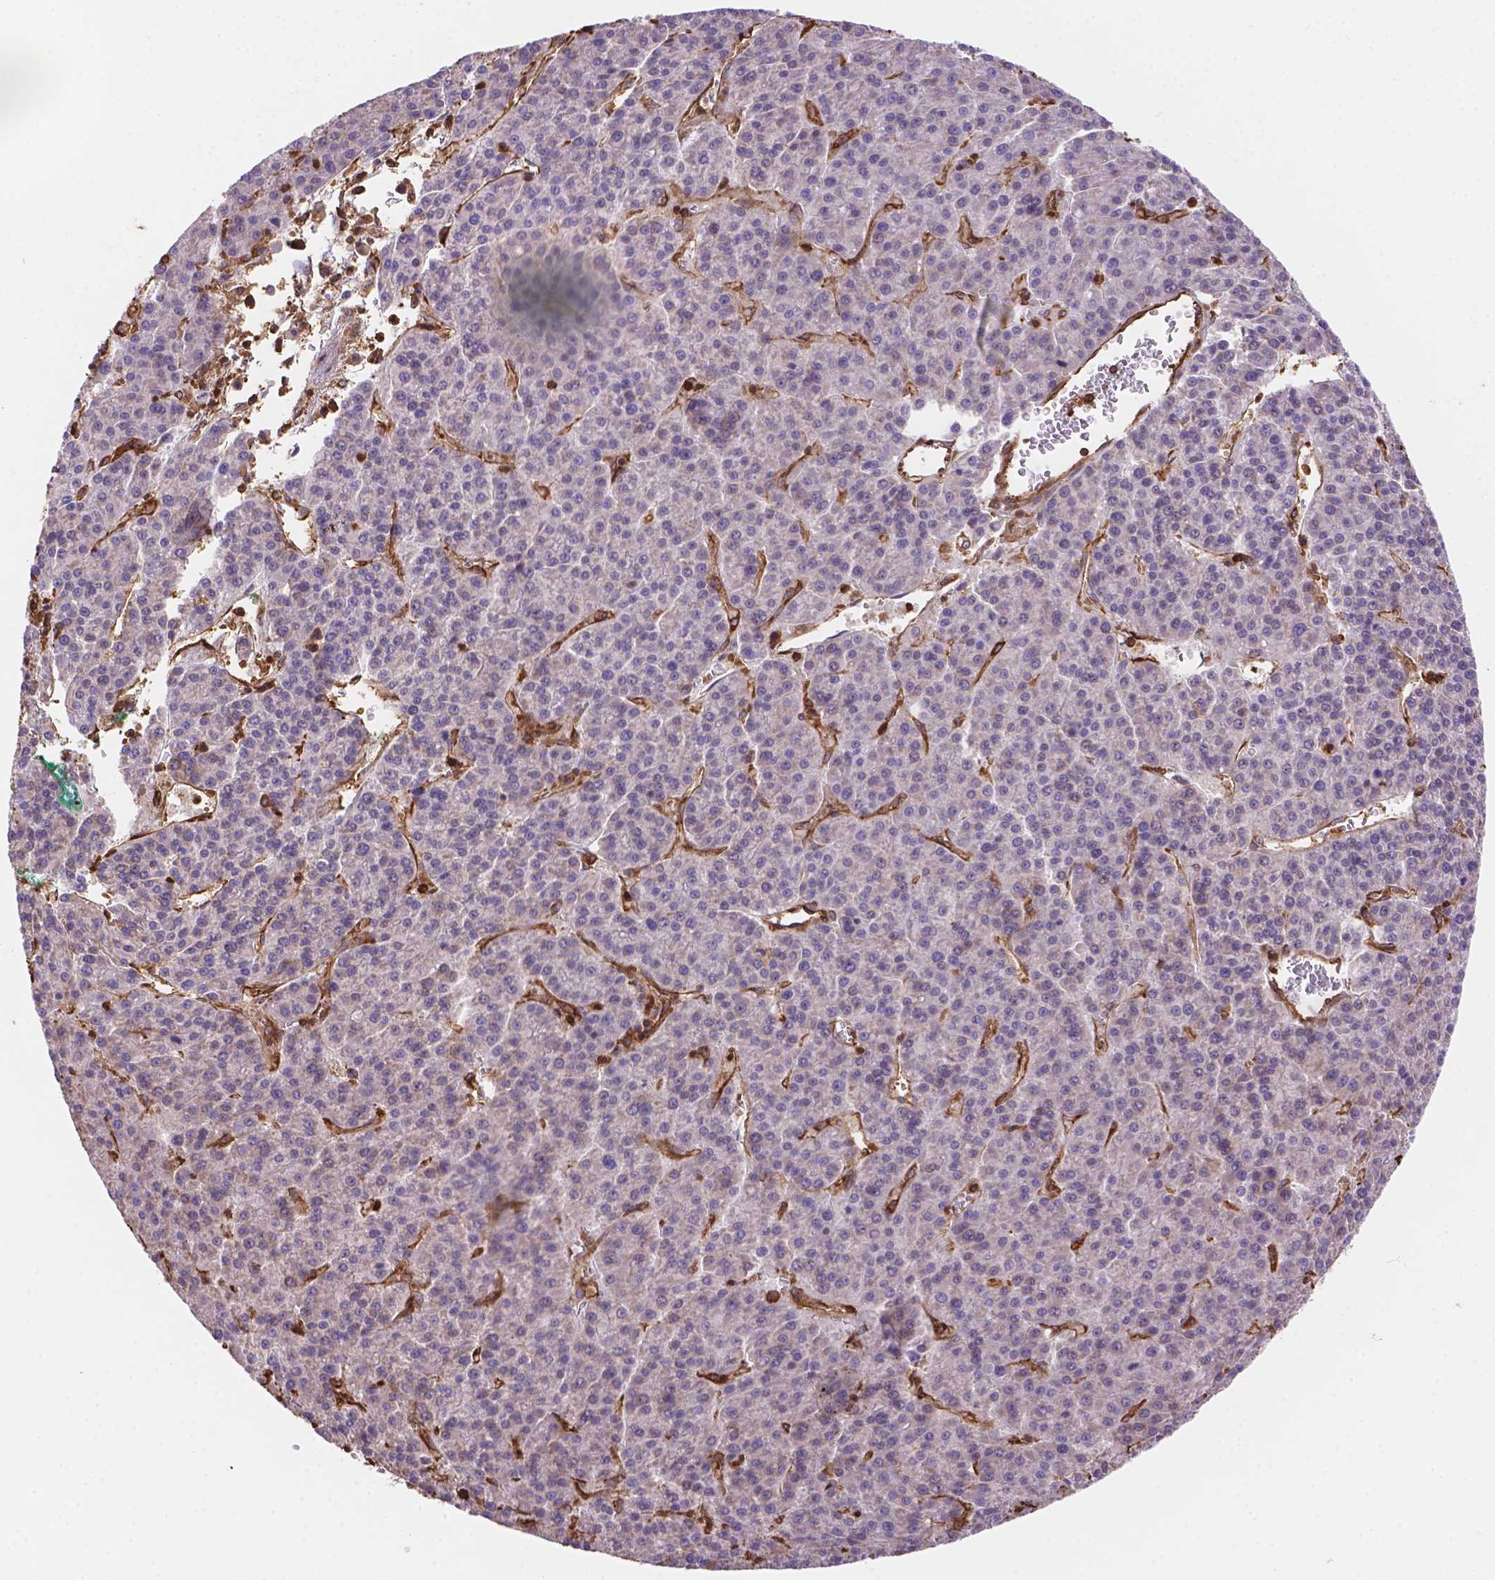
{"staining": {"intensity": "negative", "quantity": "none", "location": "none"}, "tissue": "liver cancer", "cell_type": "Tumor cells", "image_type": "cancer", "snomed": [{"axis": "morphology", "description": "Carcinoma, Hepatocellular, NOS"}, {"axis": "topography", "description": "Liver"}], "caption": "Human liver hepatocellular carcinoma stained for a protein using immunohistochemistry (IHC) reveals no staining in tumor cells.", "gene": "DMWD", "patient": {"sex": "female", "age": 58}}